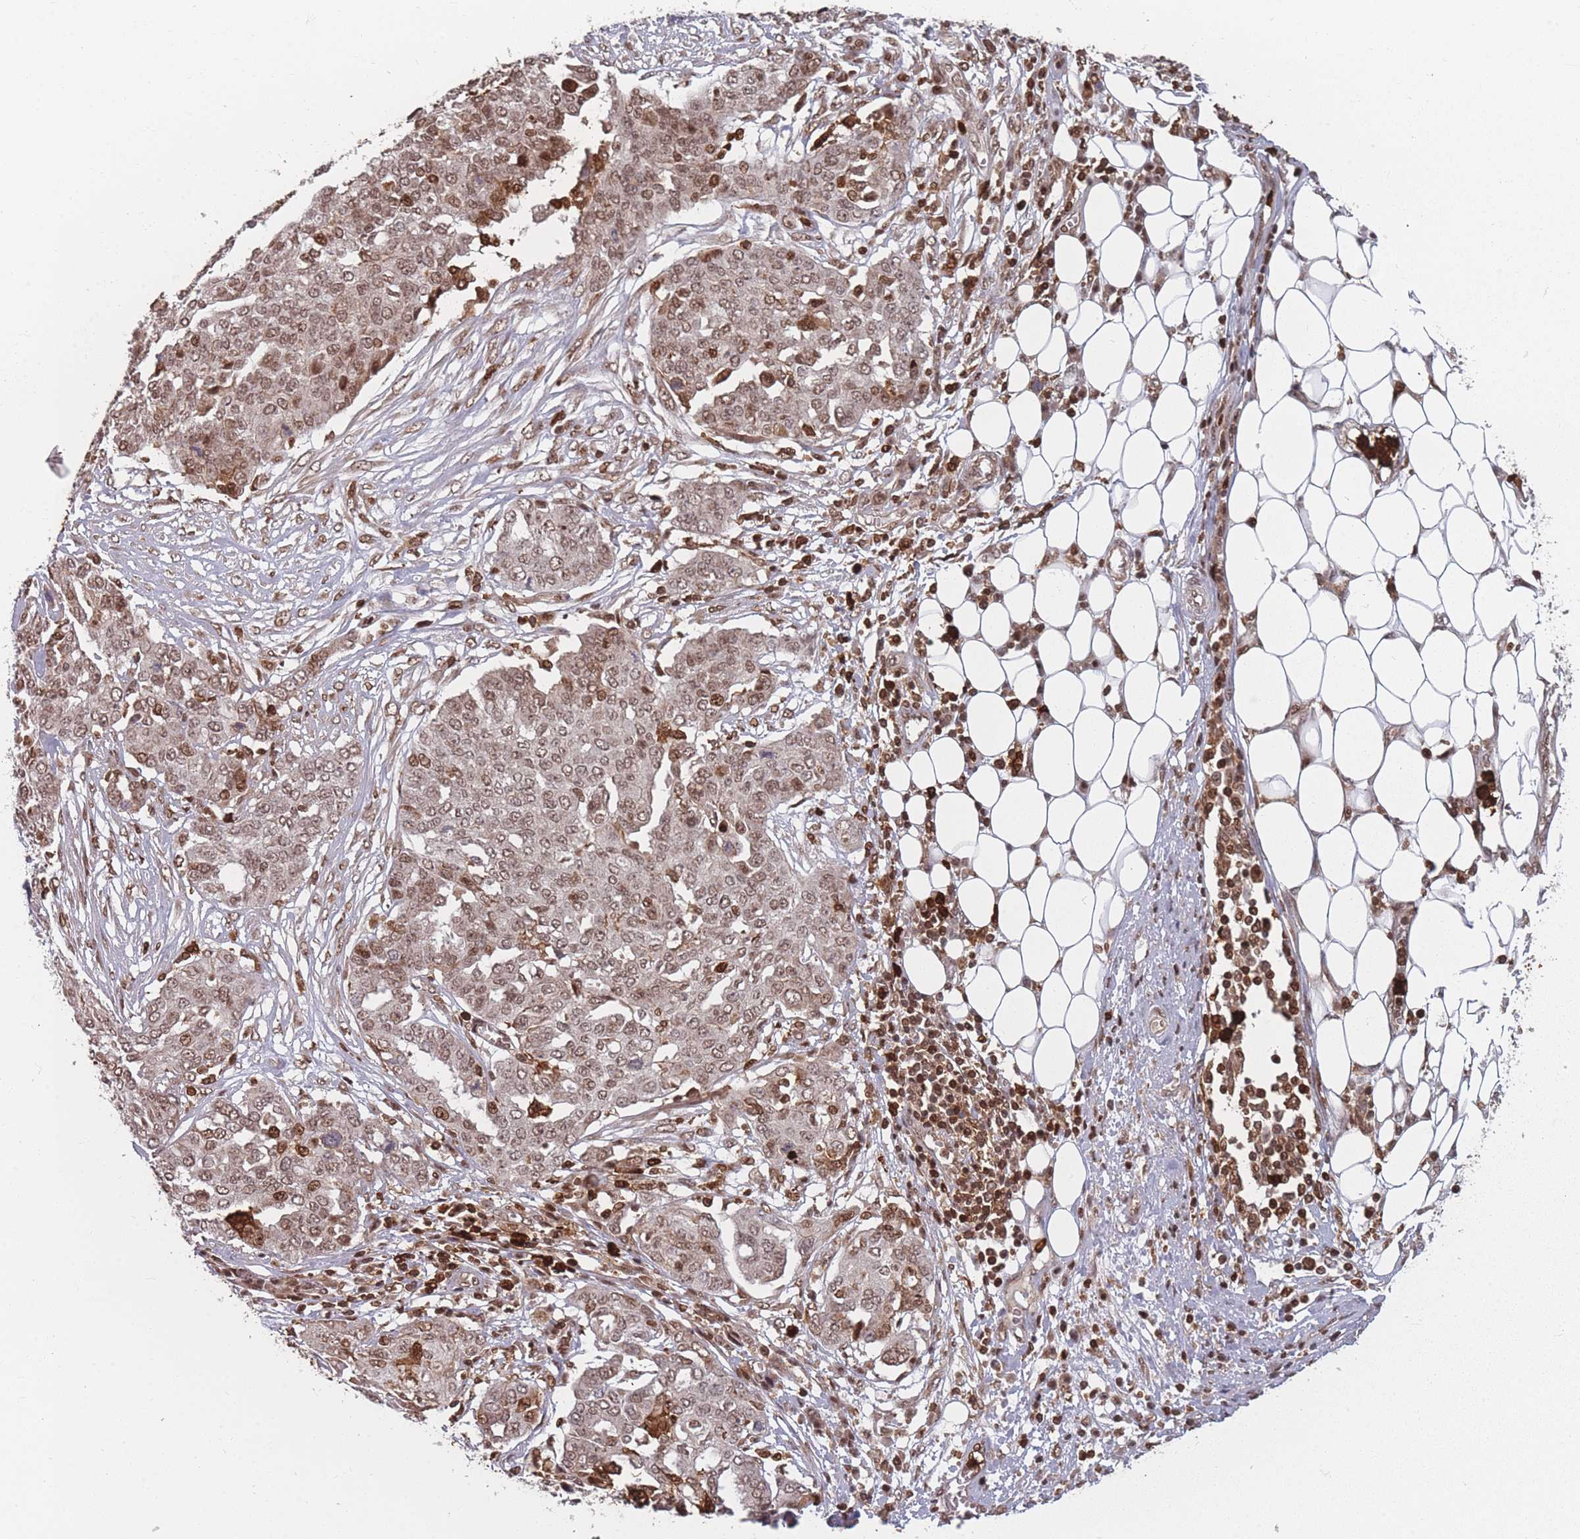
{"staining": {"intensity": "moderate", "quantity": ">75%", "location": "nuclear"}, "tissue": "ovarian cancer", "cell_type": "Tumor cells", "image_type": "cancer", "snomed": [{"axis": "morphology", "description": "Cystadenocarcinoma, serous, NOS"}, {"axis": "topography", "description": "Soft tissue"}, {"axis": "topography", "description": "Ovary"}], "caption": "Moderate nuclear protein staining is present in about >75% of tumor cells in ovarian cancer.", "gene": "WDR55", "patient": {"sex": "female", "age": 57}}